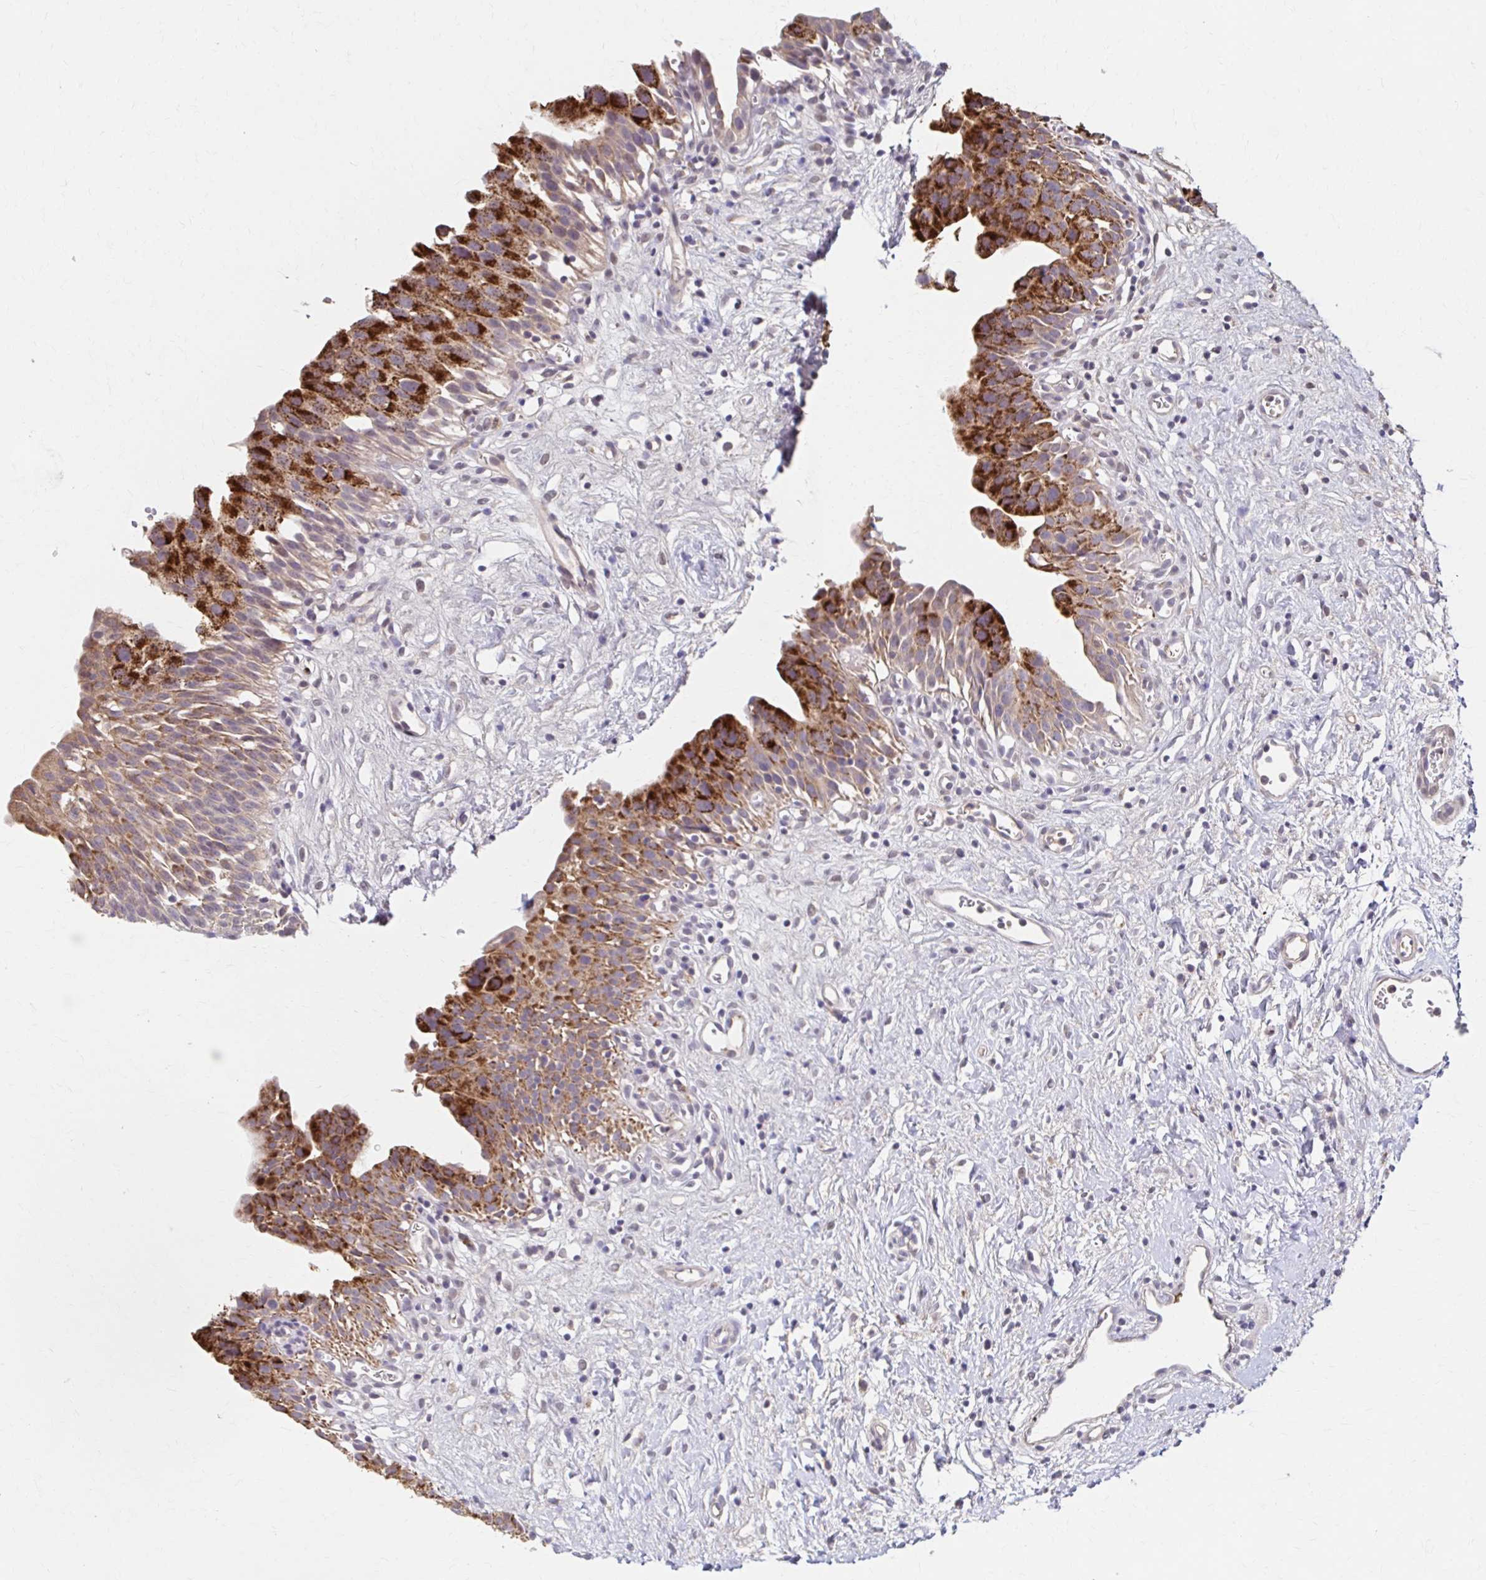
{"staining": {"intensity": "strong", "quantity": "25%-75%", "location": "cytoplasmic/membranous"}, "tissue": "urinary bladder", "cell_type": "Urothelial cells", "image_type": "normal", "snomed": [{"axis": "morphology", "description": "Normal tissue, NOS"}, {"axis": "topography", "description": "Urinary bladder"}], "caption": "IHC photomicrograph of benign human urinary bladder stained for a protein (brown), which demonstrates high levels of strong cytoplasmic/membranous staining in about 25%-75% of urothelial cells.", "gene": "HMGCS2", "patient": {"sex": "male", "age": 51}}